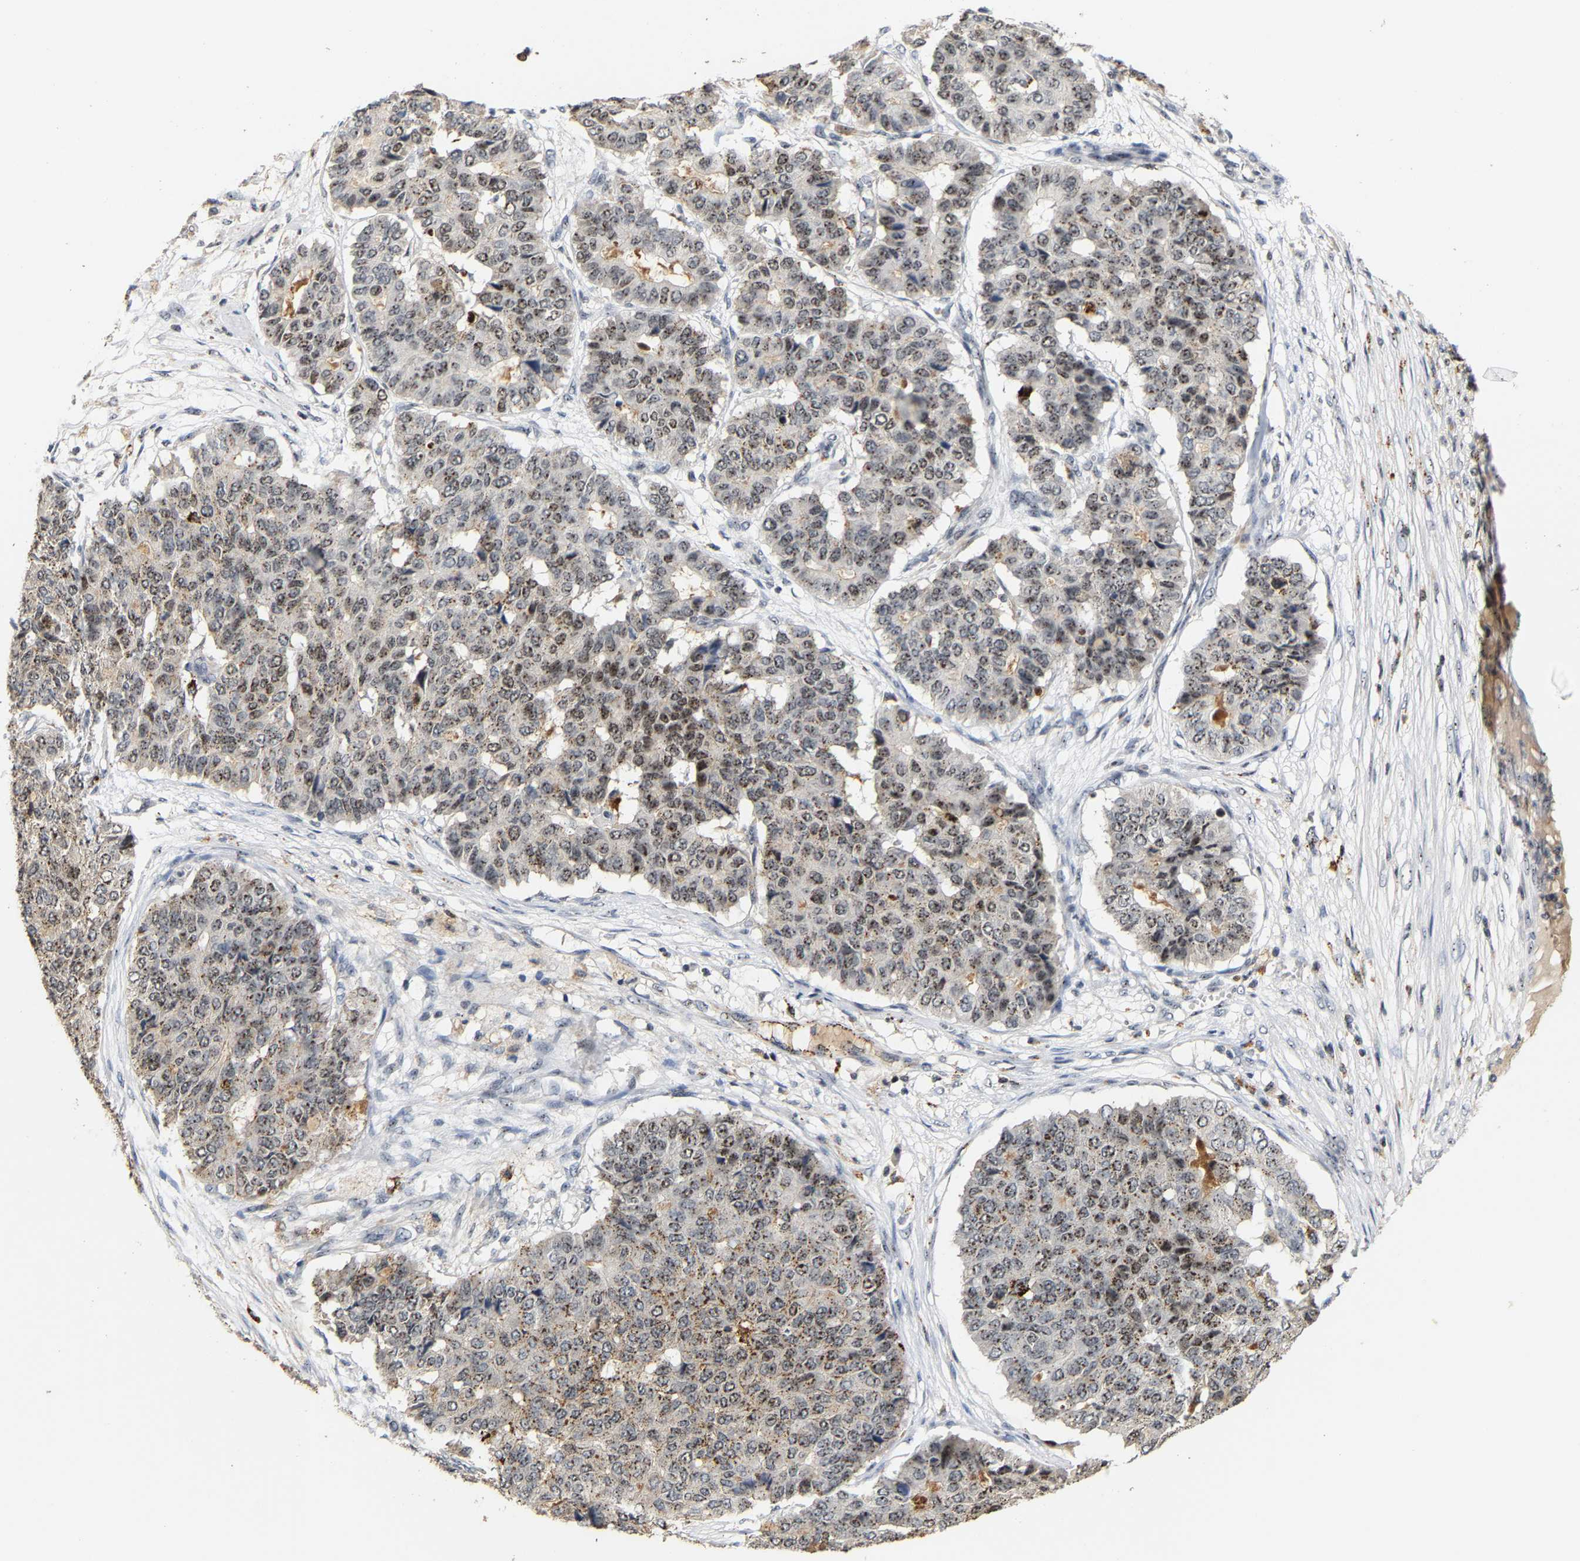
{"staining": {"intensity": "moderate", "quantity": ">75%", "location": "nuclear"}, "tissue": "pancreatic cancer", "cell_type": "Tumor cells", "image_type": "cancer", "snomed": [{"axis": "morphology", "description": "Adenocarcinoma, NOS"}, {"axis": "topography", "description": "Pancreas"}], "caption": "Adenocarcinoma (pancreatic) stained with a protein marker exhibits moderate staining in tumor cells.", "gene": "NOP58", "patient": {"sex": "male", "age": 50}}